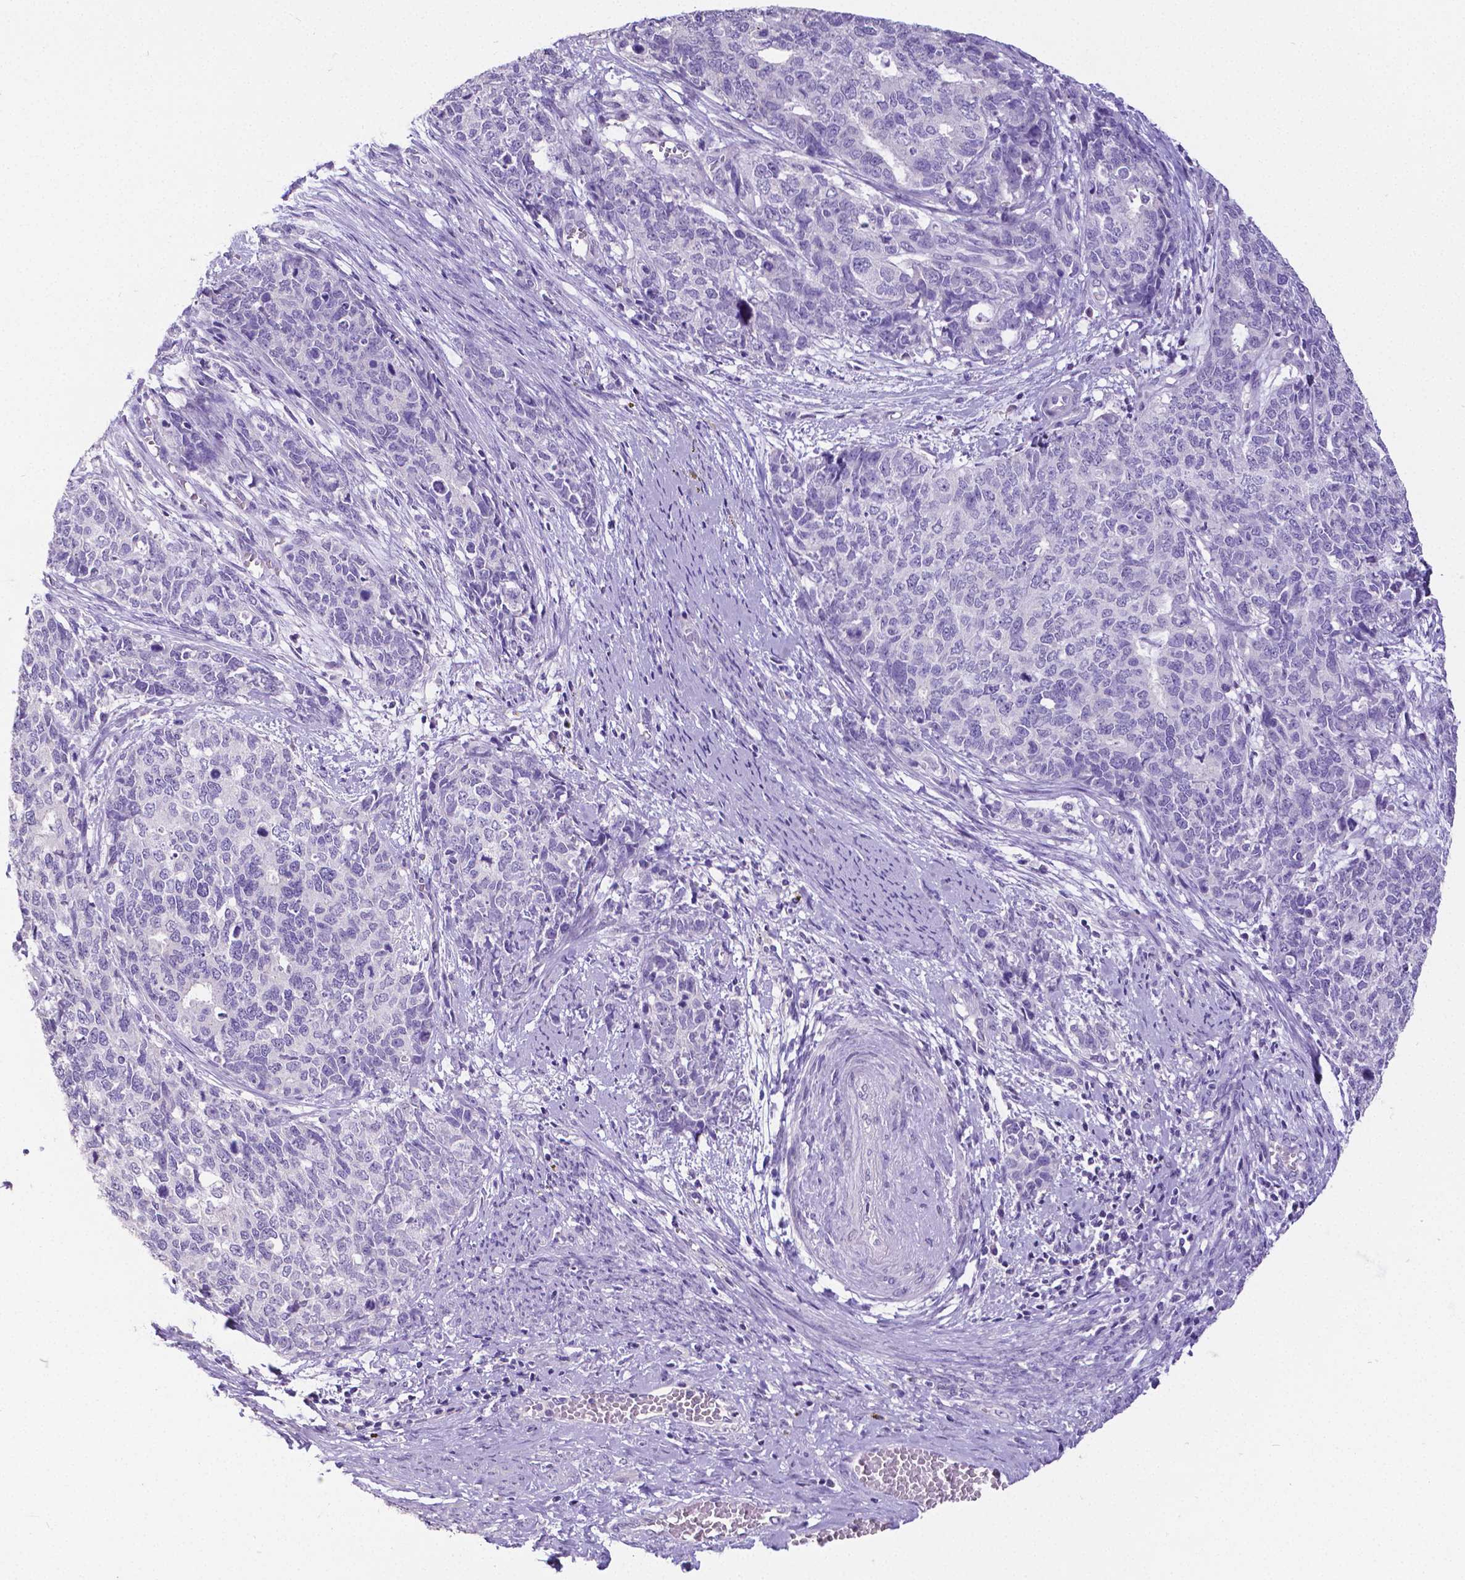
{"staining": {"intensity": "negative", "quantity": "none", "location": "none"}, "tissue": "cervical cancer", "cell_type": "Tumor cells", "image_type": "cancer", "snomed": [{"axis": "morphology", "description": "Squamous cell carcinoma, NOS"}, {"axis": "topography", "description": "Cervix"}], "caption": "High power microscopy micrograph of an IHC photomicrograph of cervical squamous cell carcinoma, revealing no significant expression in tumor cells.", "gene": "SATB2", "patient": {"sex": "female", "age": 63}}